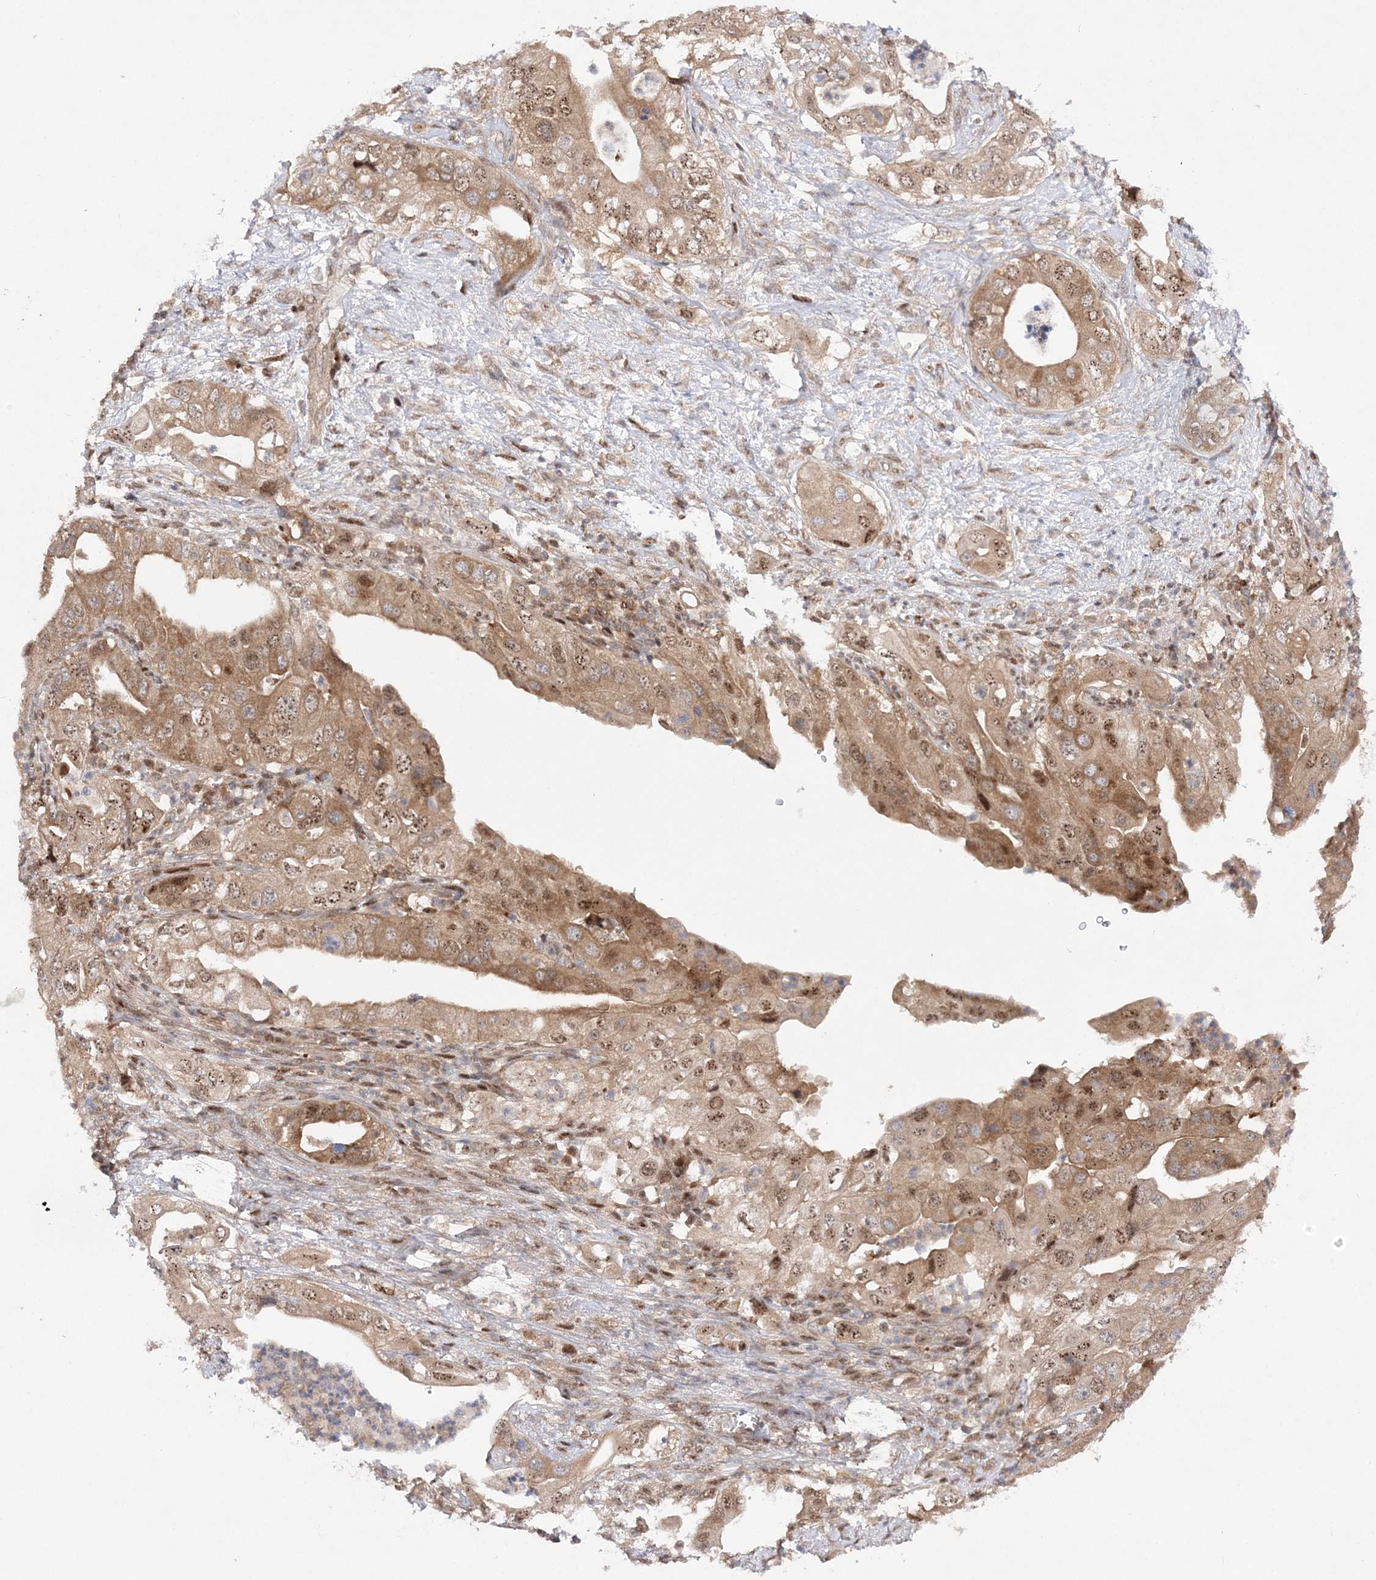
{"staining": {"intensity": "moderate", "quantity": ">75%", "location": "cytoplasmic/membranous,nuclear"}, "tissue": "pancreatic cancer", "cell_type": "Tumor cells", "image_type": "cancer", "snomed": [{"axis": "morphology", "description": "Adenocarcinoma, NOS"}, {"axis": "topography", "description": "Pancreas"}], "caption": "This histopathology image shows immunohistochemistry (IHC) staining of human adenocarcinoma (pancreatic), with medium moderate cytoplasmic/membranous and nuclear positivity in about >75% of tumor cells.", "gene": "NIF3L1", "patient": {"sex": "female", "age": 78}}